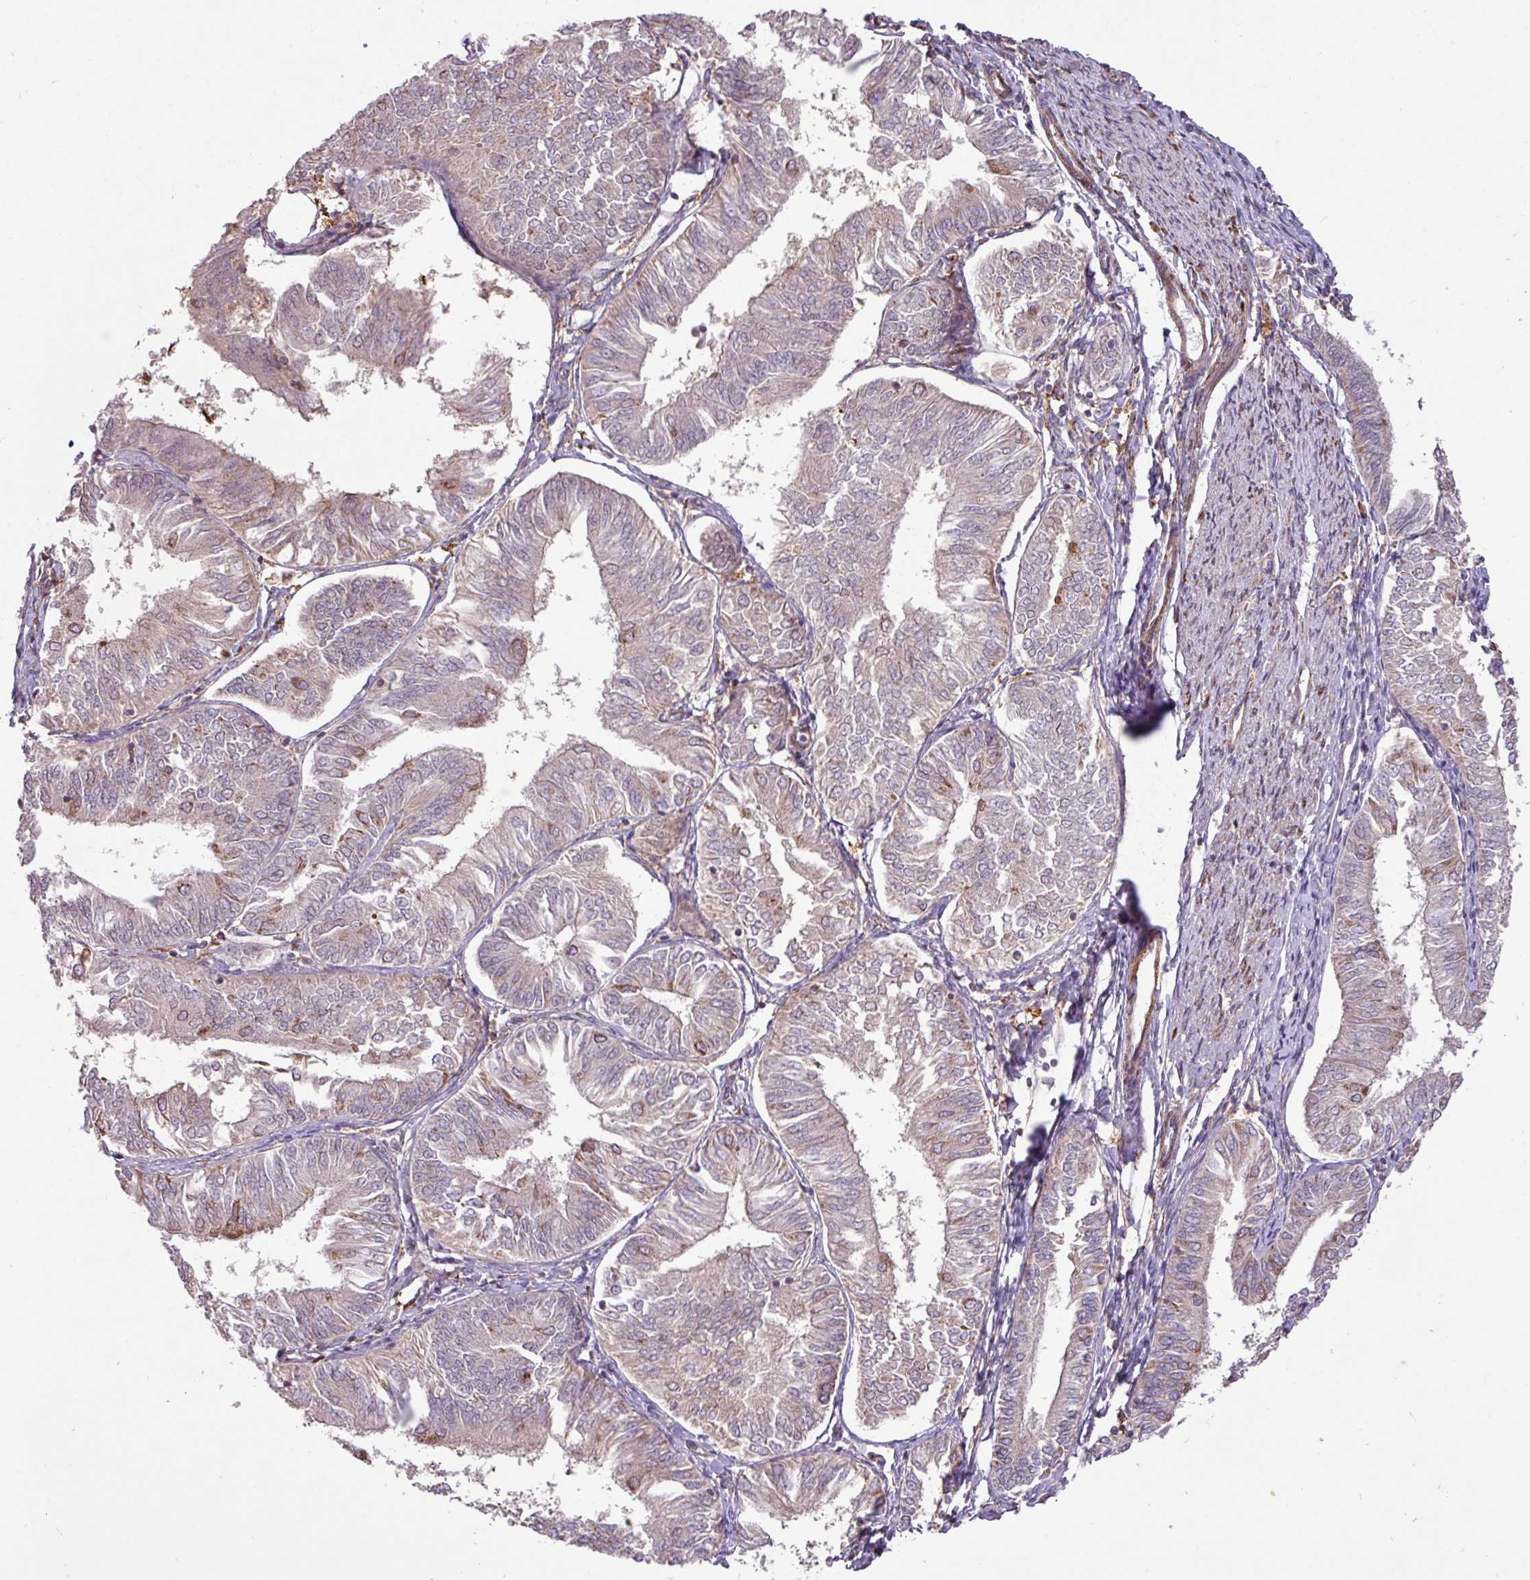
{"staining": {"intensity": "moderate", "quantity": "<25%", "location": "cytoplasmic/membranous"}, "tissue": "endometrial cancer", "cell_type": "Tumor cells", "image_type": "cancer", "snomed": [{"axis": "morphology", "description": "Adenocarcinoma, NOS"}, {"axis": "topography", "description": "Endometrium"}], "caption": "Immunohistochemical staining of human adenocarcinoma (endometrial) shows low levels of moderate cytoplasmic/membranous positivity in about <25% of tumor cells.", "gene": "ARHGEF25", "patient": {"sex": "female", "age": 58}}